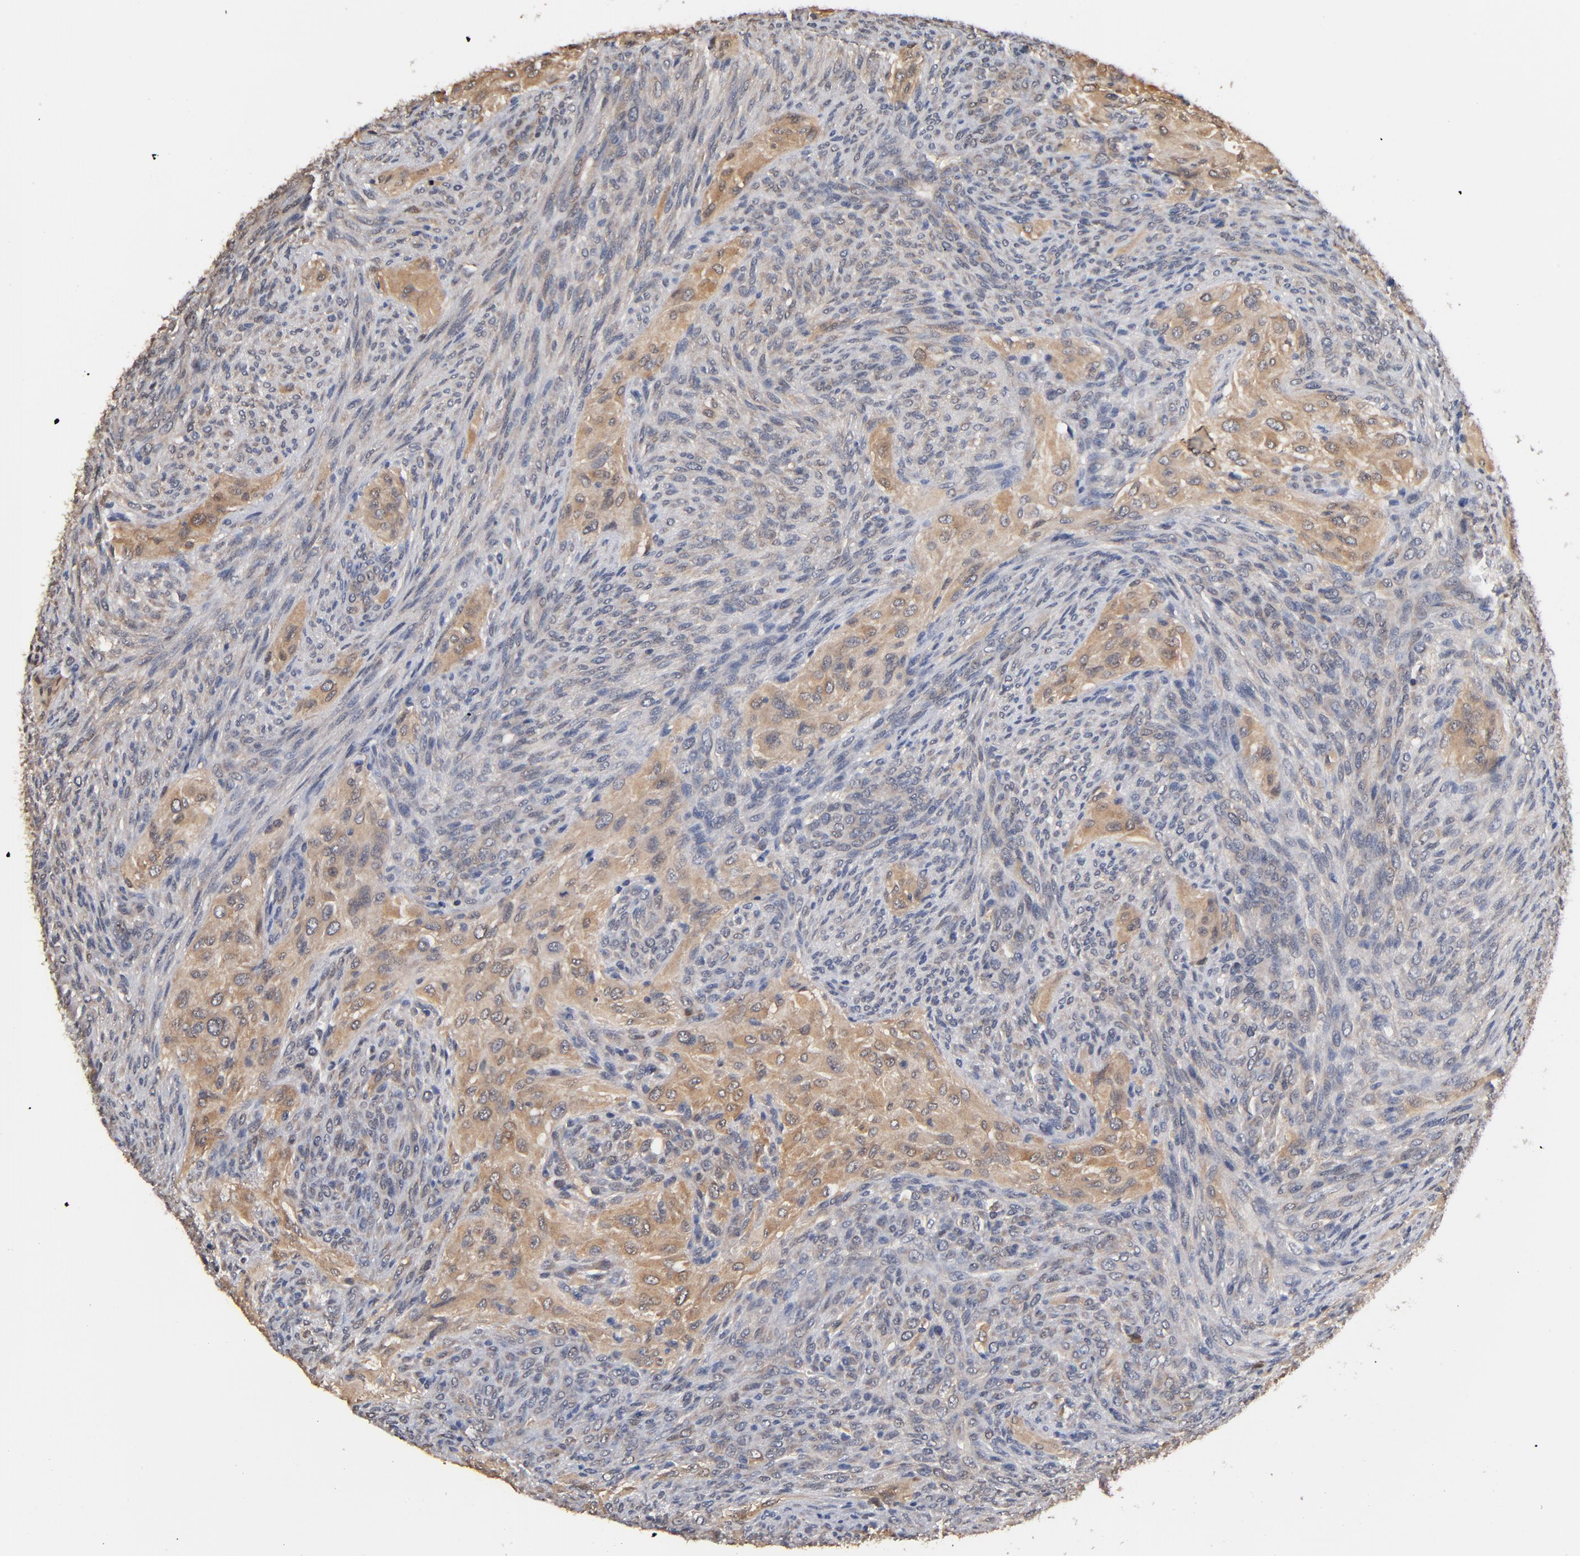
{"staining": {"intensity": "moderate", "quantity": "<25%", "location": "cytoplasmic/membranous"}, "tissue": "glioma", "cell_type": "Tumor cells", "image_type": "cancer", "snomed": [{"axis": "morphology", "description": "Glioma, malignant, High grade"}, {"axis": "topography", "description": "Cerebral cortex"}], "caption": "This is an image of immunohistochemistry staining of malignant high-grade glioma, which shows moderate staining in the cytoplasmic/membranous of tumor cells.", "gene": "MIF", "patient": {"sex": "female", "age": 55}}